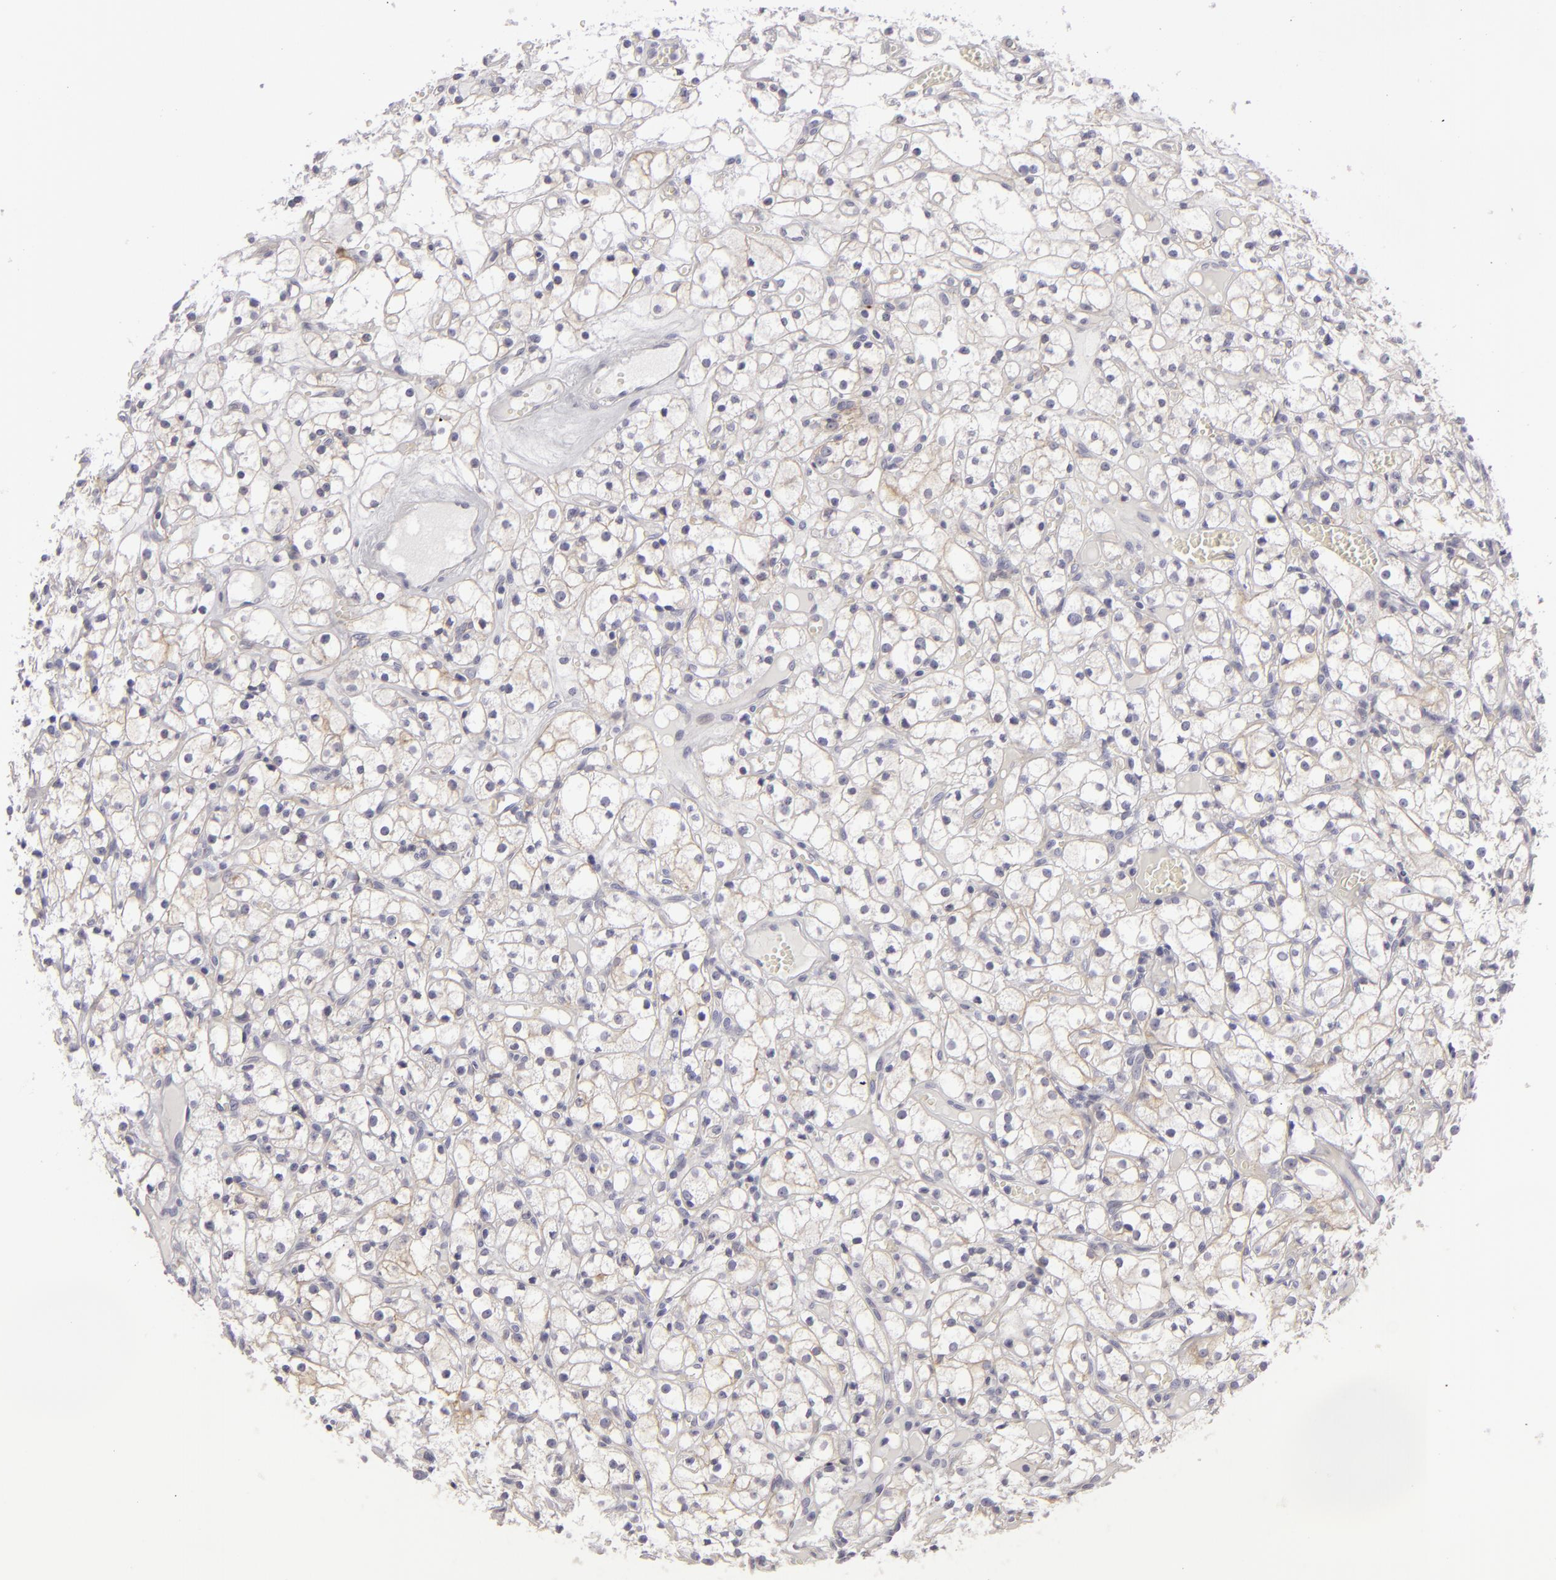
{"staining": {"intensity": "weak", "quantity": "<25%", "location": "cytoplasmic/membranous"}, "tissue": "renal cancer", "cell_type": "Tumor cells", "image_type": "cancer", "snomed": [{"axis": "morphology", "description": "Adenocarcinoma, NOS"}, {"axis": "topography", "description": "Kidney"}], "caption": "This is an immunohistochemistry (IHC) micrograph of renal cancer (adenocarcinoma). There is no expression in tumor cells.", "gene": "JUP", "patient": {"sex": "male", "age": 61}}